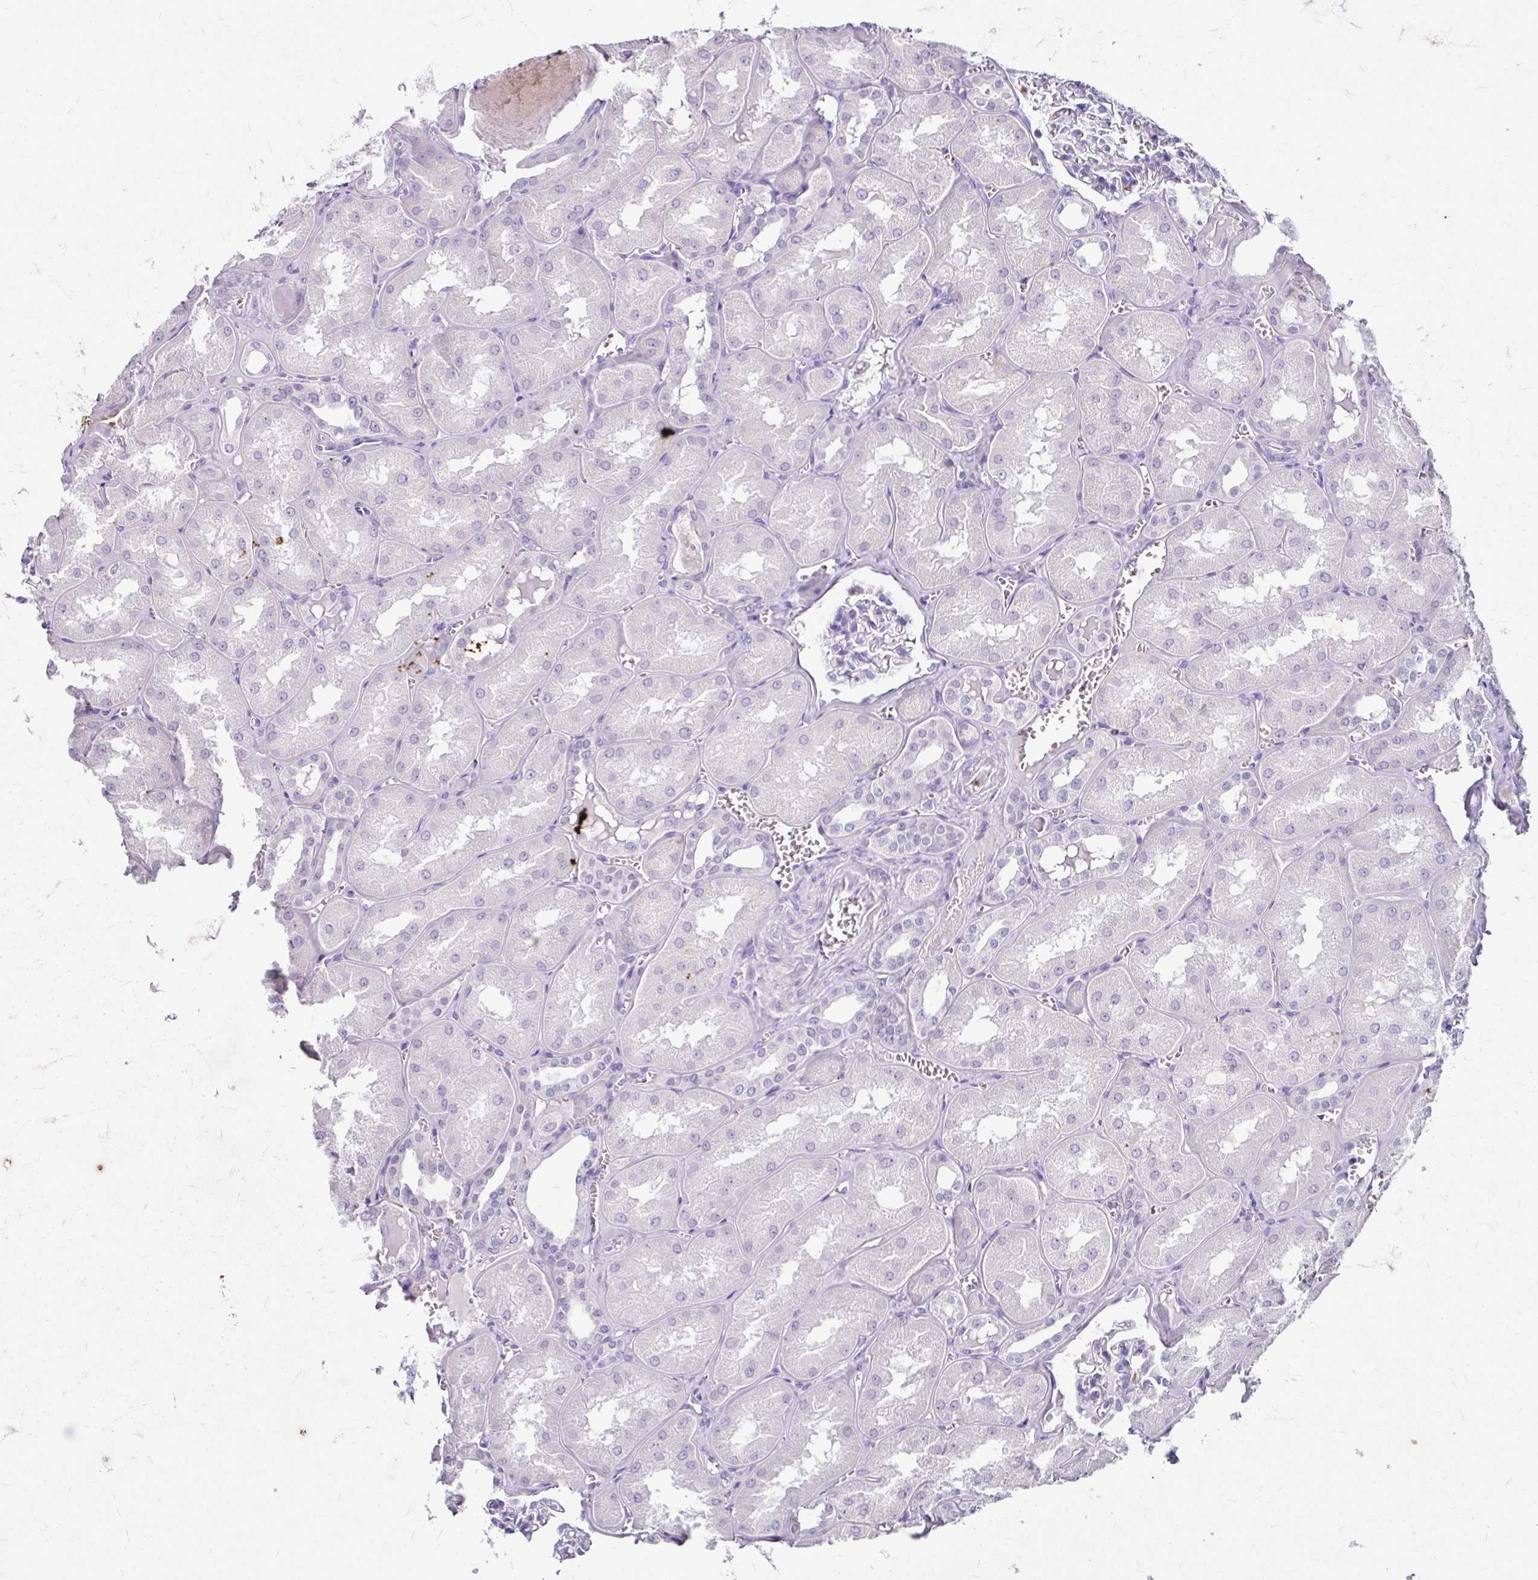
{"staining": {"intensity": "negative", "quantity": "none", "location": "none"}, "tissue": "kidney", "cell_type": "Cells in glomeruli", "image_type": "normal", "snomed": [{"axis": "morphology", "description": "Normal tissue, NOS"}, {"axis": "topography", "description": "Kidney"}], "caption": "Immunohistochemistry (IHC) image of benign kidney stained for a protein (brown), which shows no positivity in cells in glomeruli.", "gene": "ANKRD1", "patient": {"sex": "male", "age": 61}}